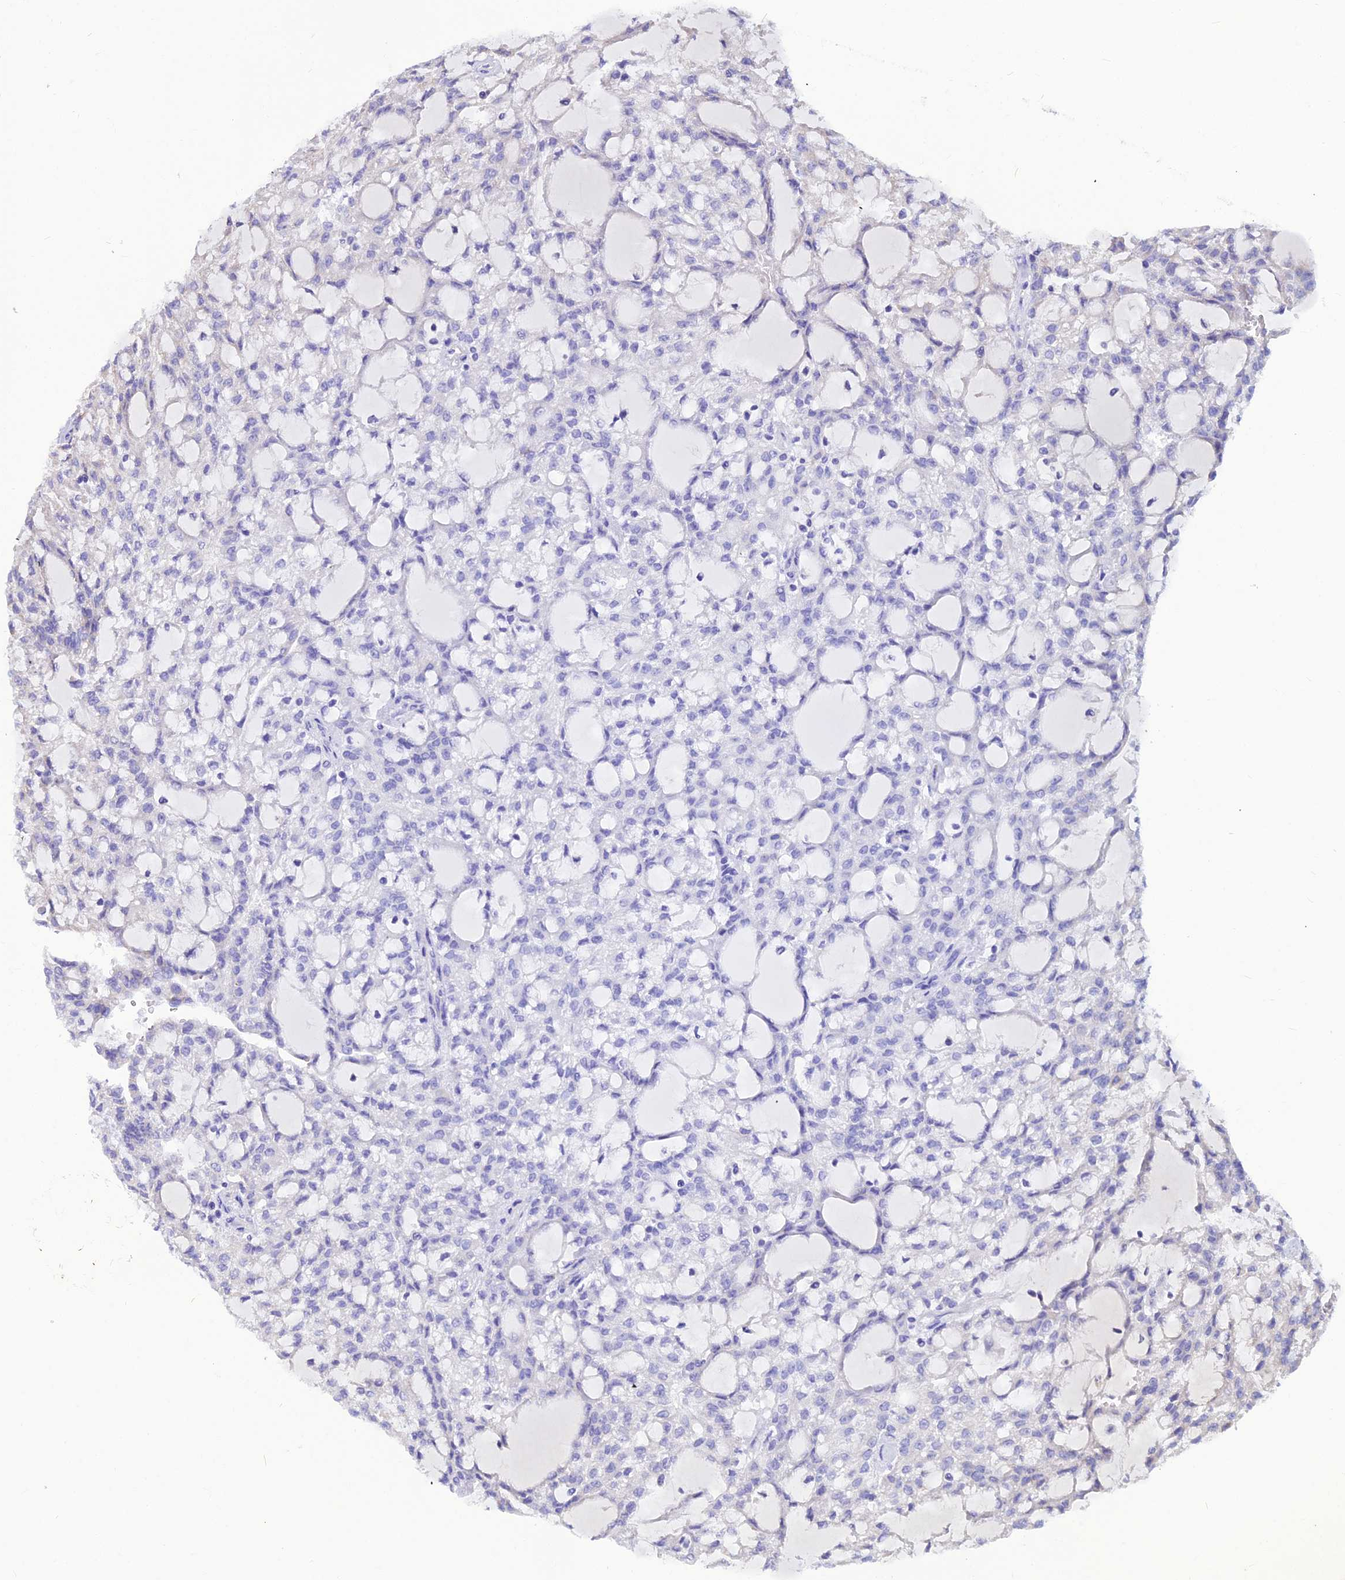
{"staining": {"intensity": "negative", "quantity": "none", "location": "none"}, "tissue": "renal cancer", "cell_type": "Tumor cells", "image_type": "cancer", "snomed": [{"axis": "morphology", "description": "Adenocarcinoma, NOS"}, {"axis": "topography", "description": "Kidney"}], "caption": "Renal cancer was stained to show a protein in brown. There is no significant positivity in tumor cells. Brightfield microscopy of immunohistochemistry (IHC) stained with DAB (brown) and hematoxylin (blue), captured at high magnification.", "gene": "ASPHD1", "patient": {"sex": "male", "age": 63}}